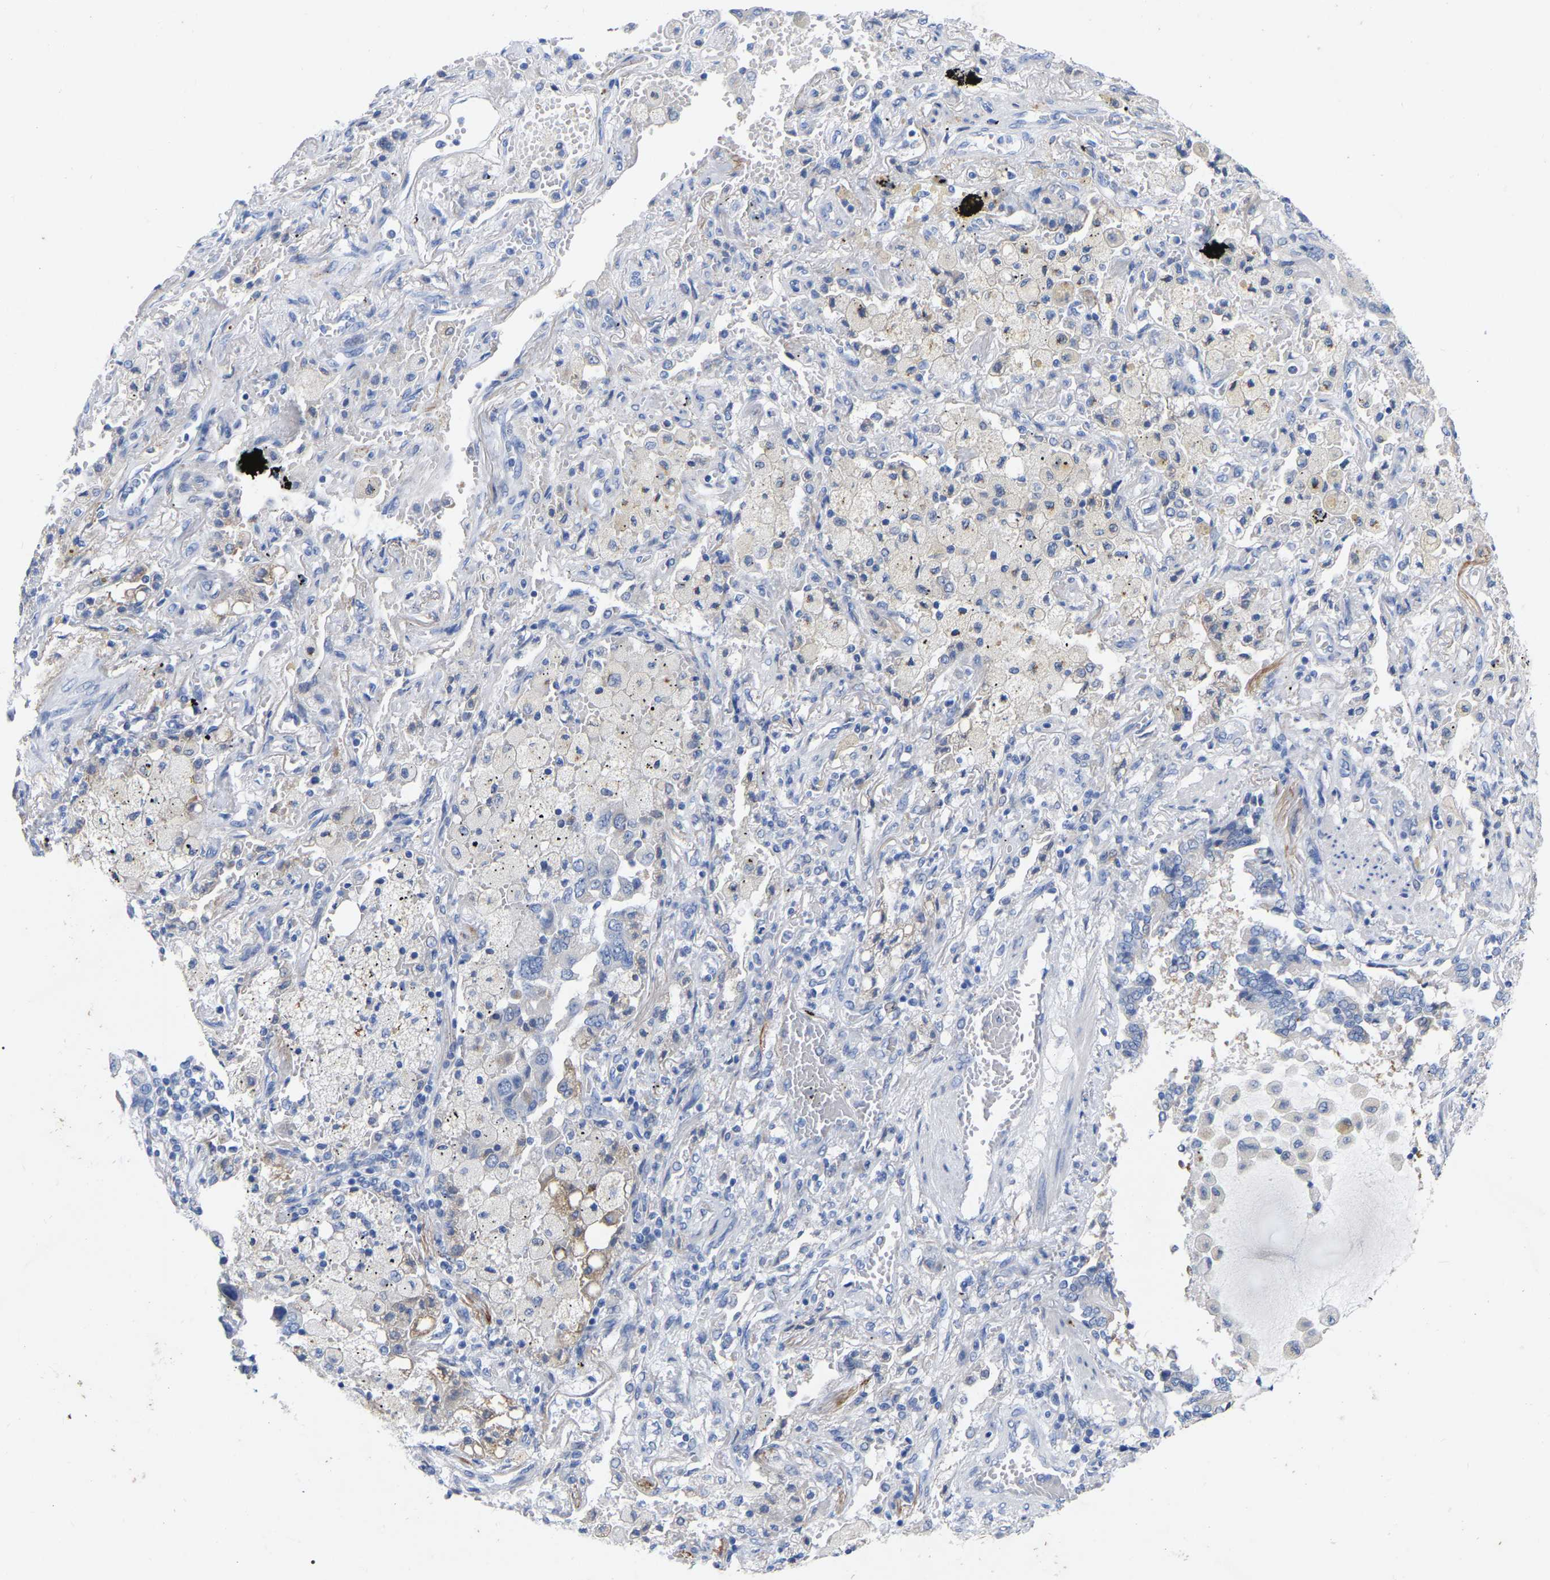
{"staining": {"intensity": "negative", "quantity": "none", "location": "none"}, "tissue": "lung cancer", "cell_type": "Tumor cells", "image_type": "cancer", "snomed": [{"axis": "morphology", "description": "Adenocarcinoma, NOS"}, {"axis": "topography", "description": "Lung"}], "caption": "Tumor cells are negative for protein expression in human lung cancer (adenocarcinoma). (DAB immunohistochemistry (IHC) visualized using brightfield microscopy, high magnification).", "gene": "STRIP2", "patient": {"sex": "female", "age": 65}}